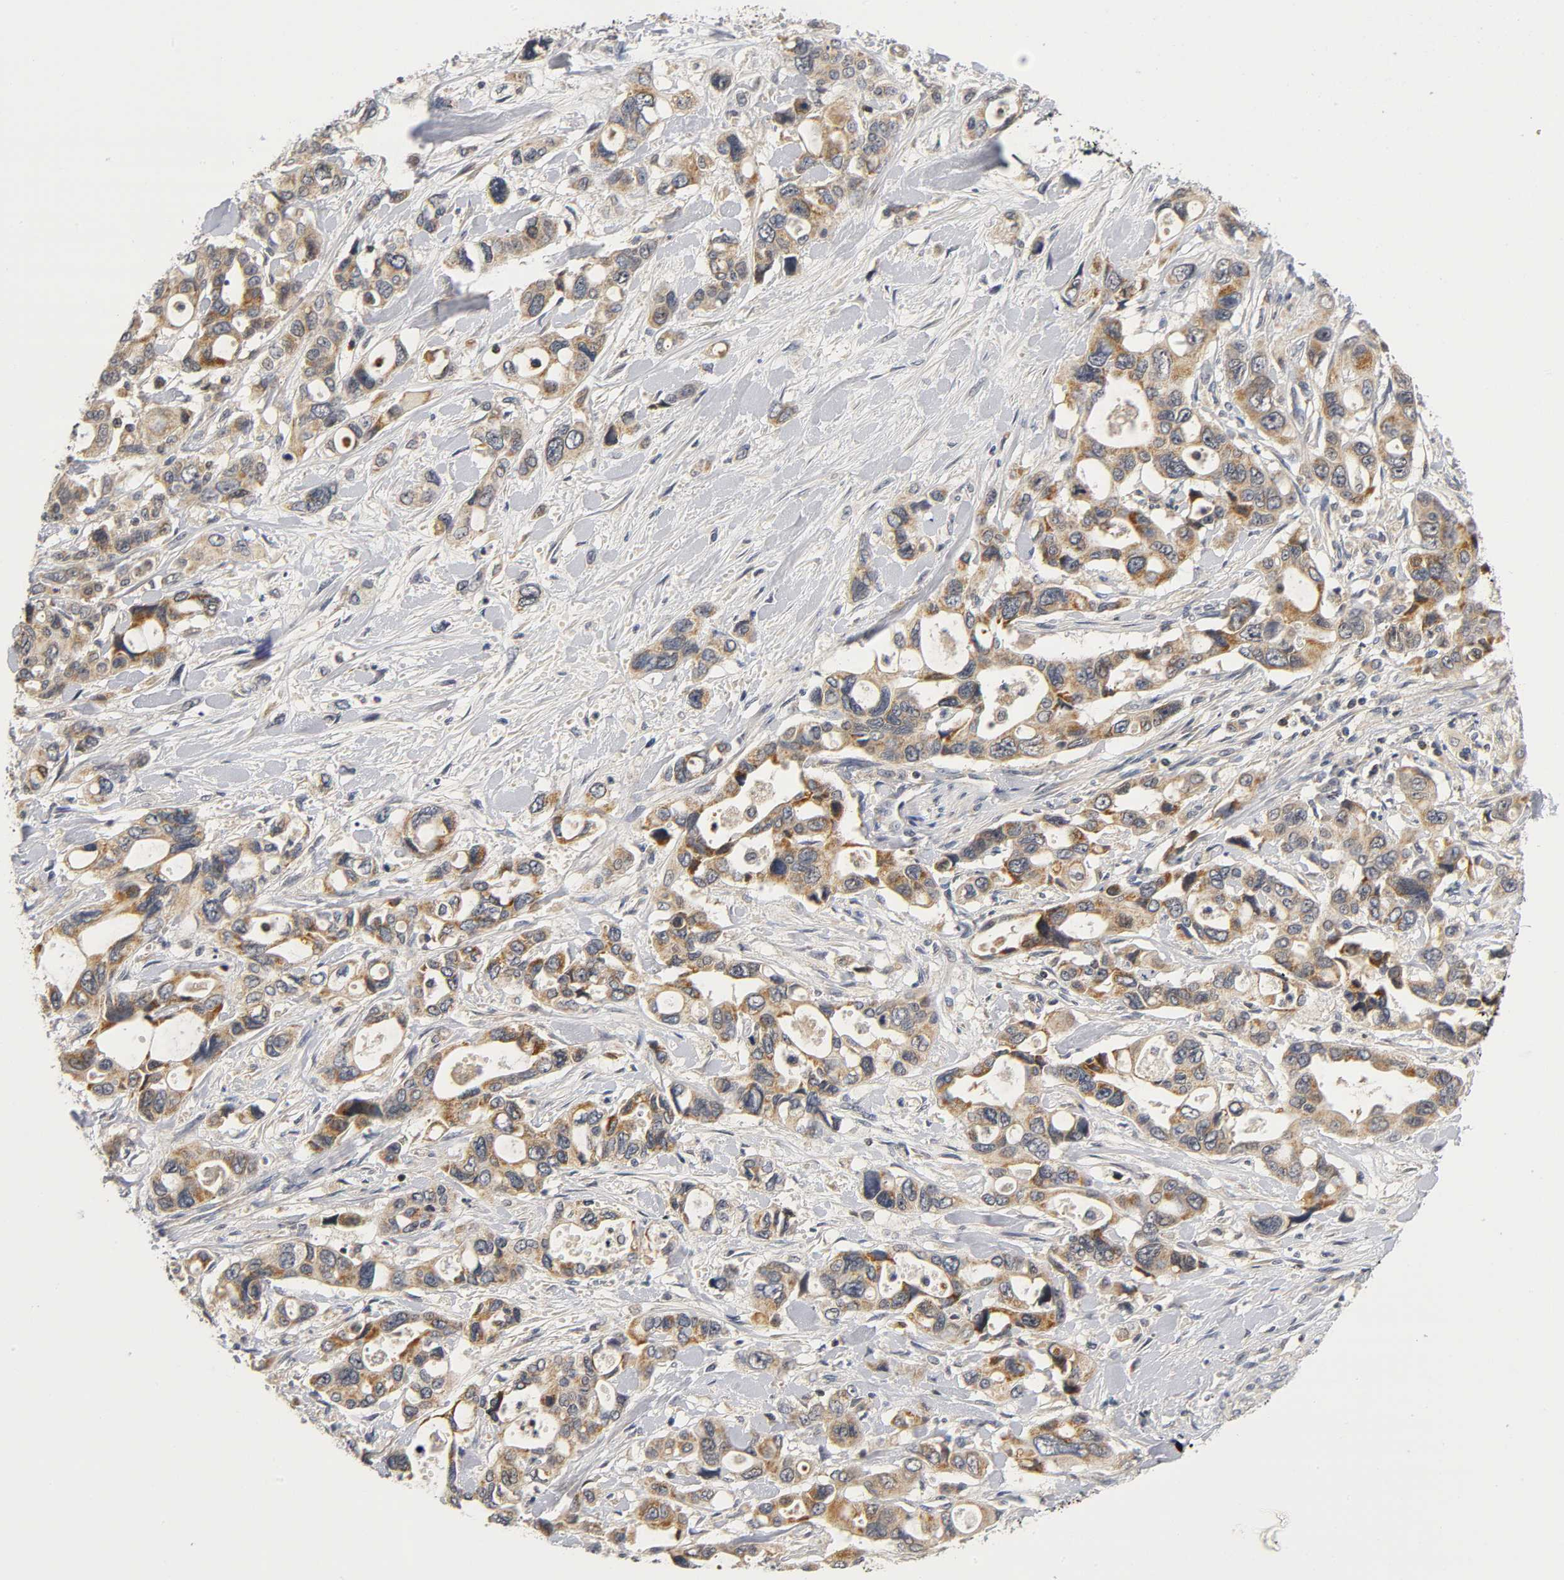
{"staining": {"intensity": "moderate", "quantity": ">75%", "location": "cytoplasmic/membranous"}, "tissue": "pancreatic cancer", "cell_type": "Tumor cells", "image_type": "cancer", "snomed": [{"axis": "morphology", "description": "Adenocarcinoma, NOS"}, {"axis": "topography", "description": "Pancreas"}], "caption": "About >75% of tumor cells in human pancreatic cancer display moderate cytoplasmic/membranous protein expression as visualized by brown immunohistochemical staining.", "gene": "NRP1", "patient": {"sex": "male", "age": 46}}